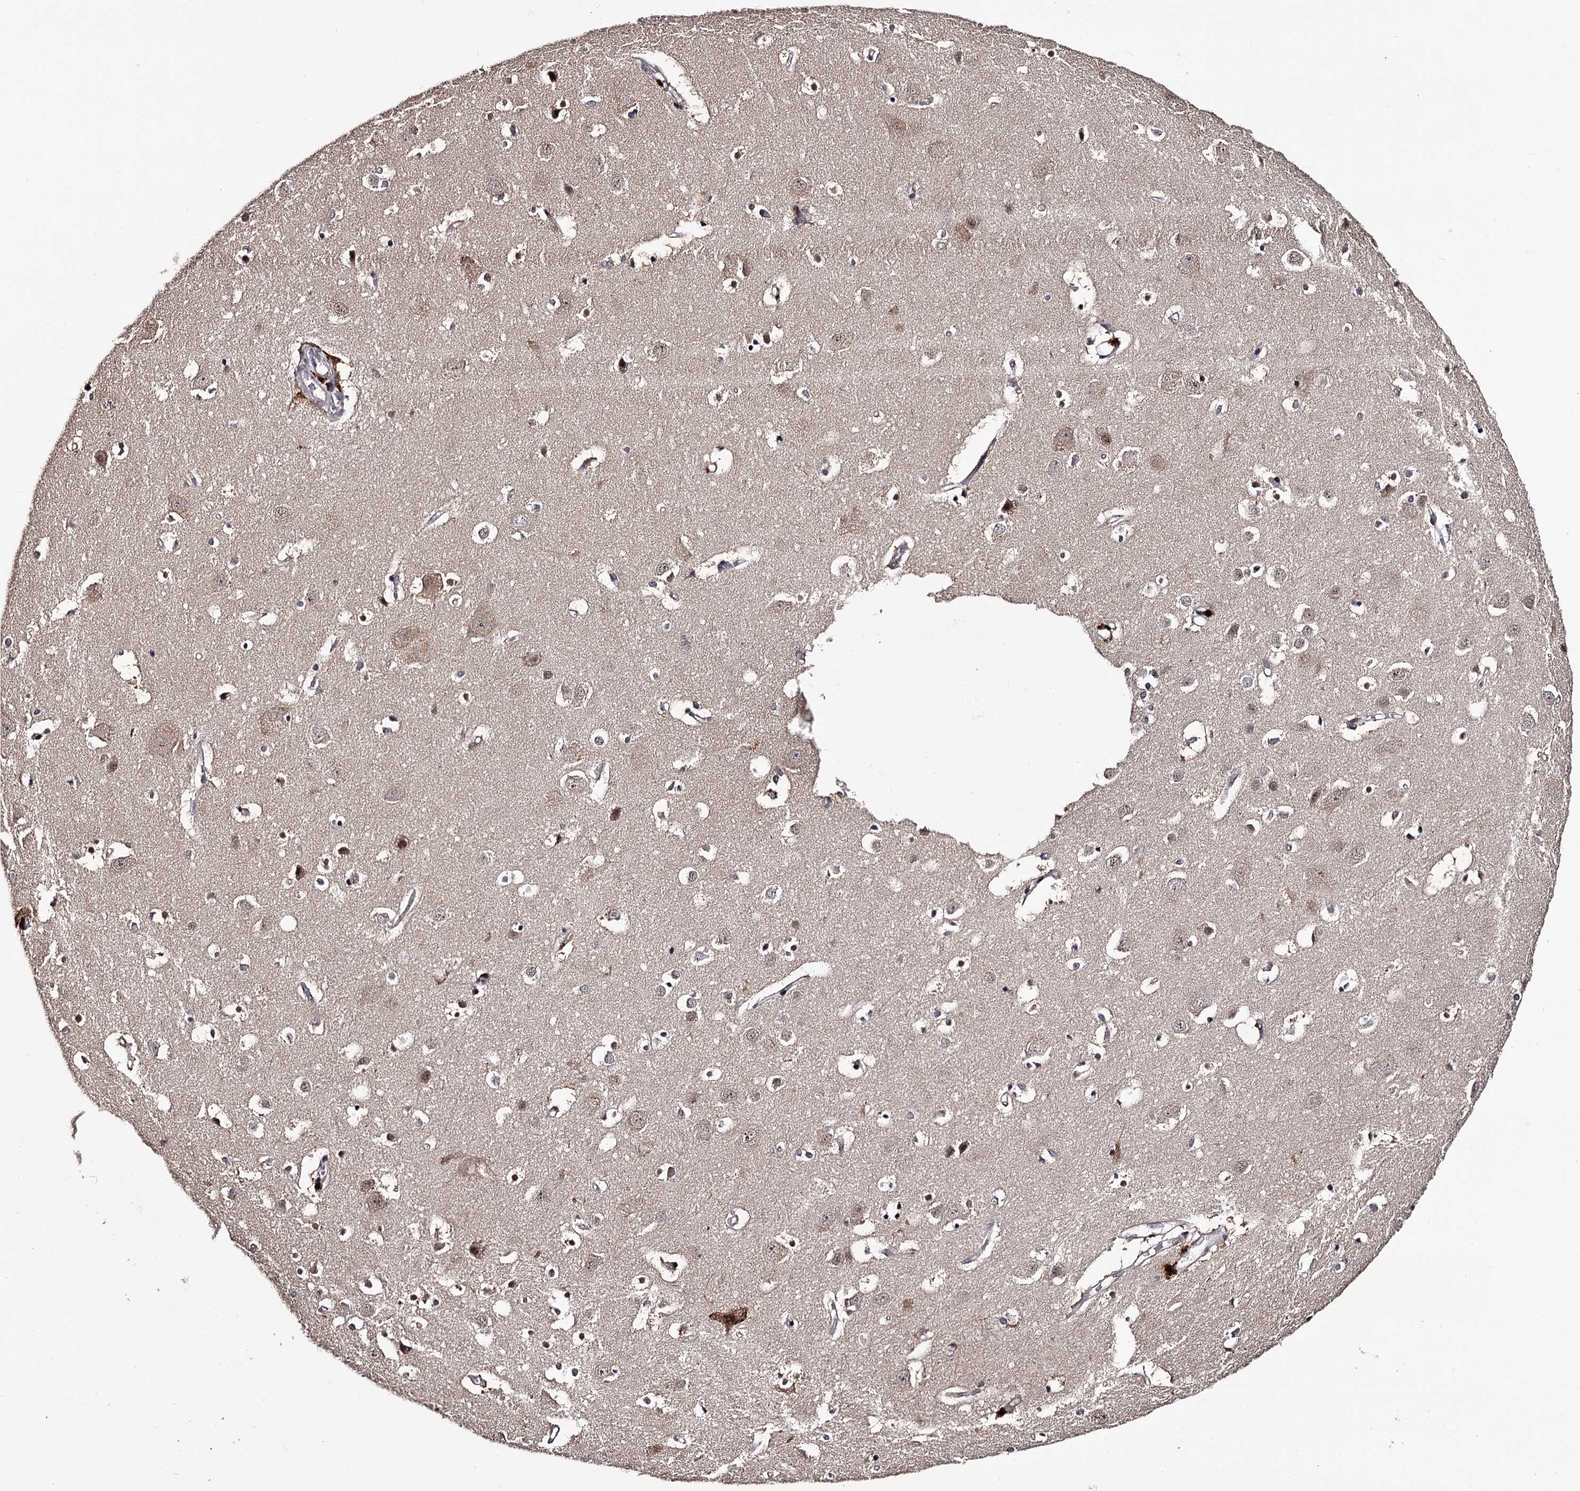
{"staining": {"intensity": "moderate", "quantity": "25%-75%", "location": "cytoplasmic/membranous"}, "tissue": "cerebral cortex", "cell_type": "Endothelial cells", "image_type": "normal", "snomed": [{"axis": "morphology", "description": "Normal tissue, NOS"}, {"axis": "topography", "description": "Cerebral cortex"}], "caption": "Benign cerebral cortex reveals moderate cytoplasmic/membranous staining in about 25%-75% of endothelial cells.", "gene": "RNF44", "patient": {"sex": "male", "age": 54}}